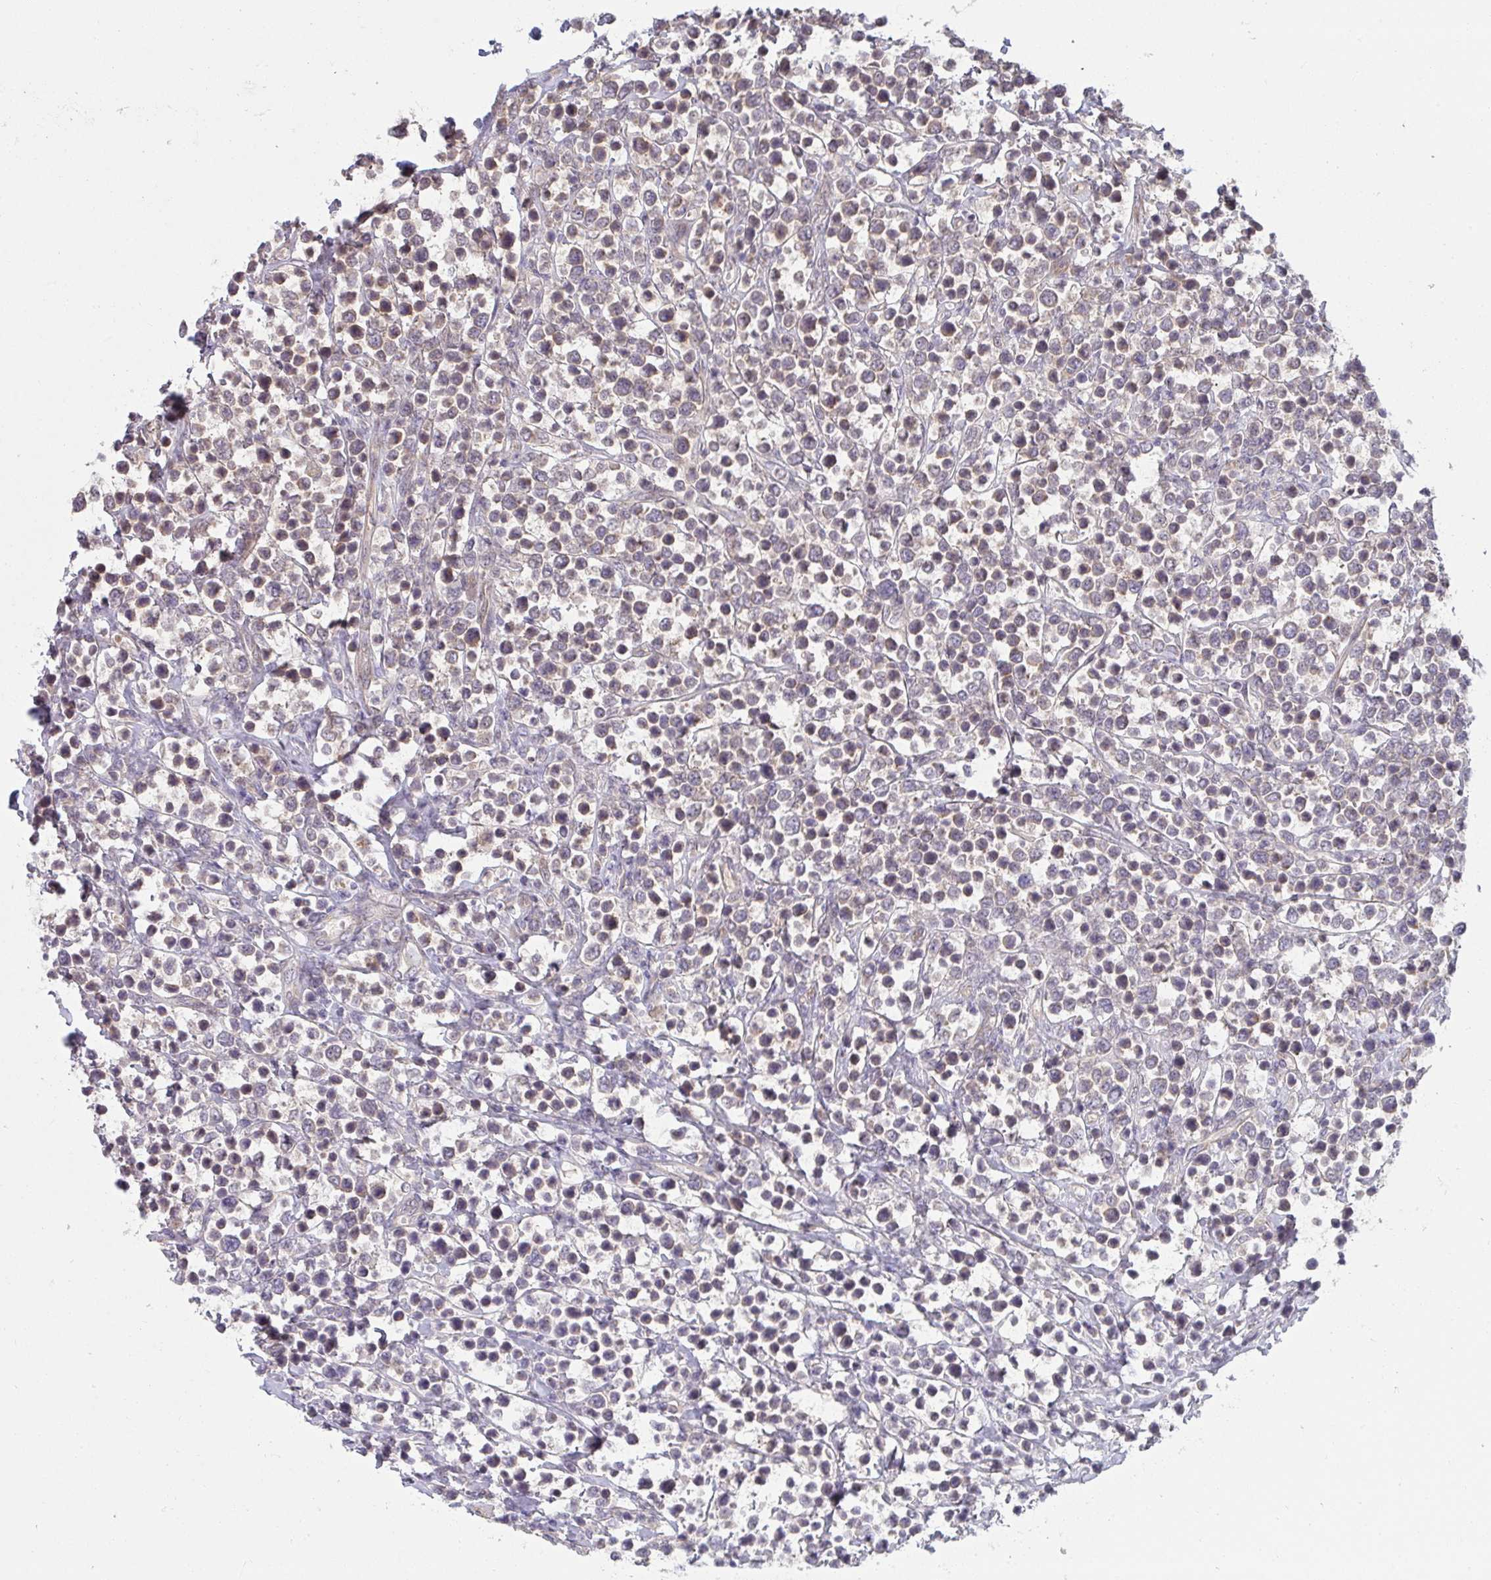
{"staining": {"intensity": "weak", "quantity": "<25%", "location": "cytoplasmic/membranous"}, "tissue": "lymphoma", "cell_type": "Tumor cells", "image_type": "cancer", "snomed": [{"axis": "morphology", "description": "Malignant lymphoma, non-Hodgkin's type, High grade"}, {"axis": "topography", "description": "Soft tissue"}], "caption": "There is no significant staining in tumor cells of lymphoma. The staining was performed using DAB (3,3'-diaminobenzidine) to visualize the protein expression in brown, while the nuclei were stained in blue with hematoxylin (Magnification: 20x).", "gene": "CASP9", "patient": {"sex": "female", "age": 56}}